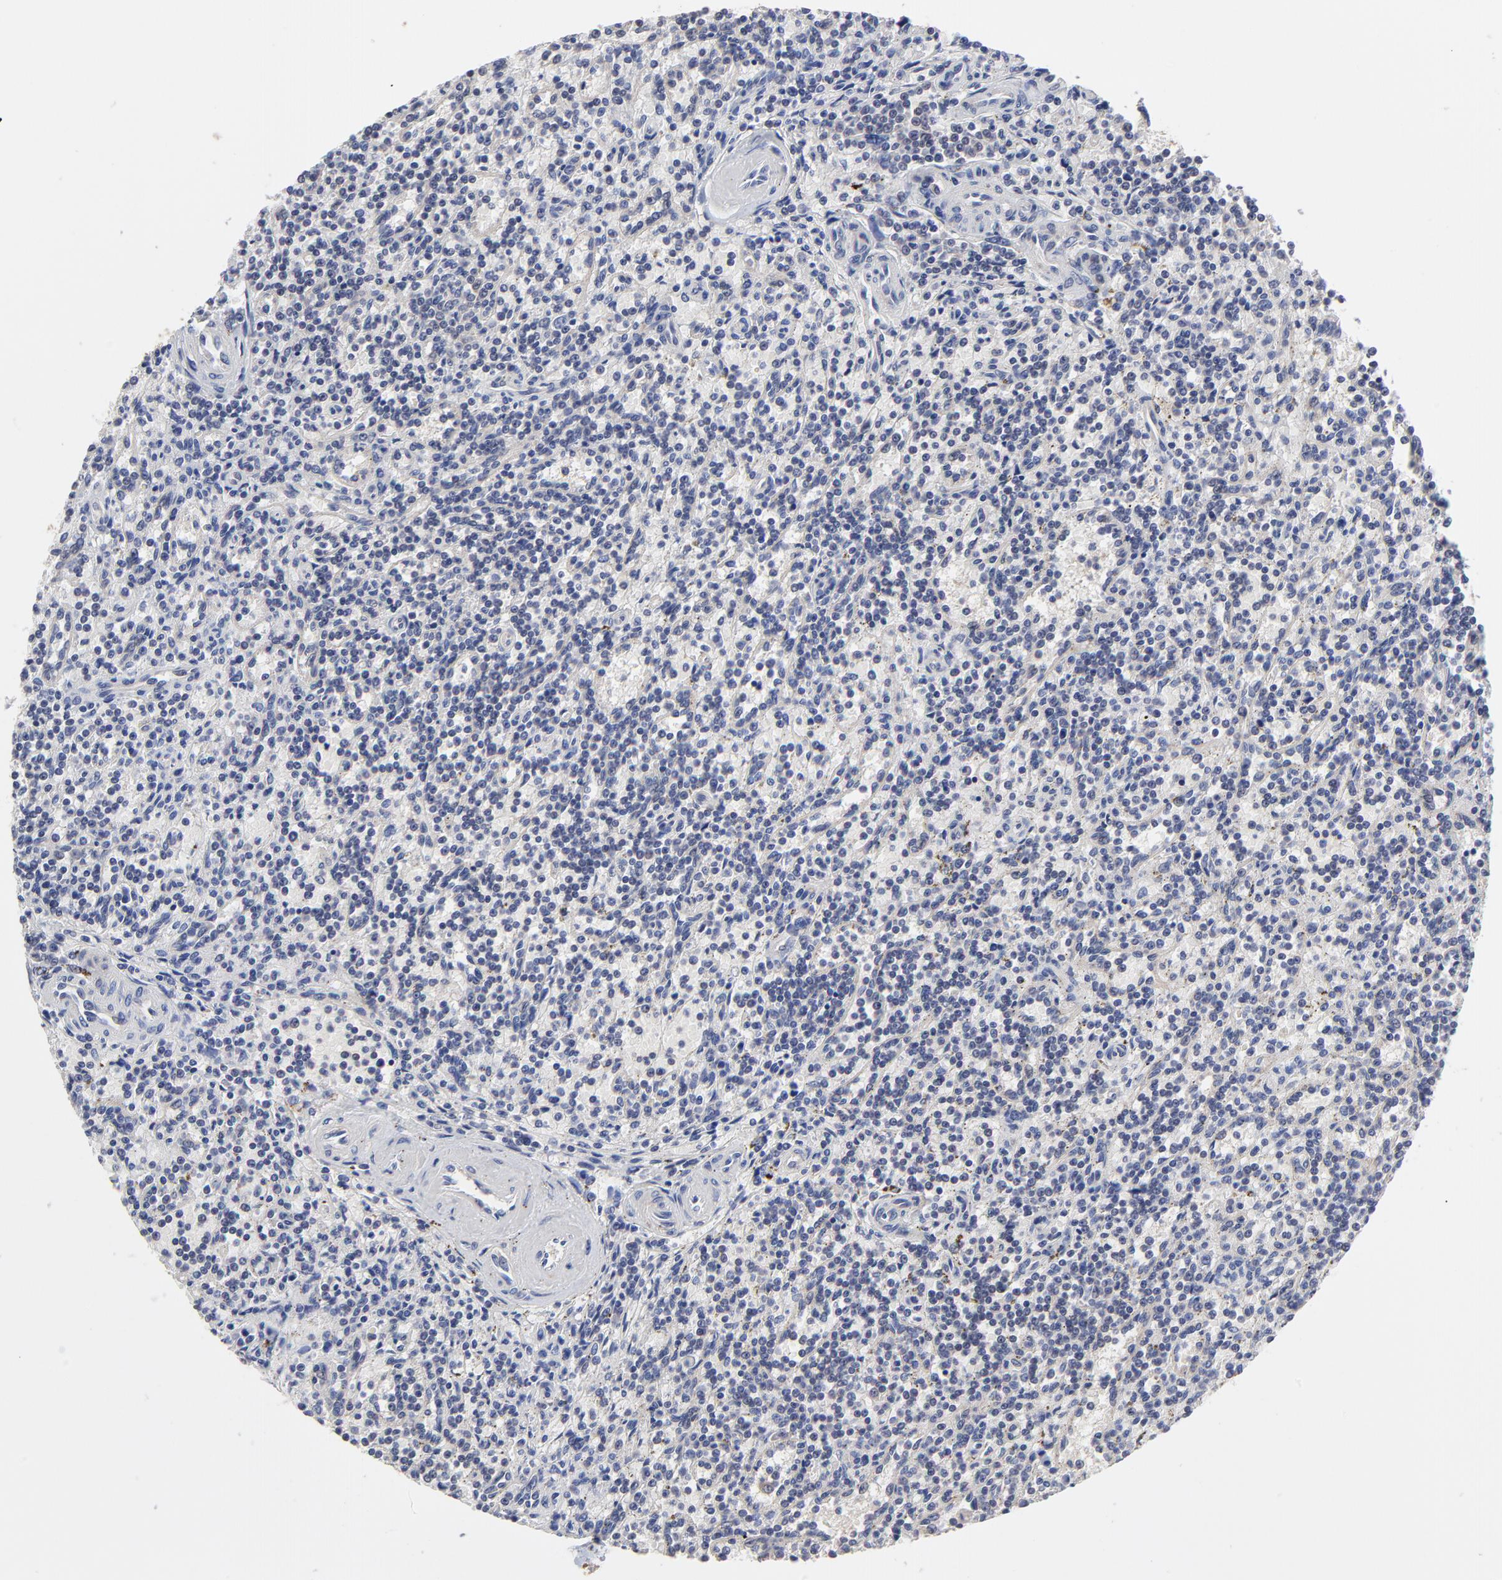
{"staining": {"intensity": "negative", "quantity": "none", "location": "none"}, "tissue": "lymphoma", "cell_type": "Tumor cells", "image_type": "cancer", "snomed": [{"axis": "morphology", "description": "Malignant lymphoma, non-Hodgkin's type, Low grade"}, {"axis": "topography", "description": "Spleen"}], "caption": "Immunohistochemical staining of human low-grade malignant lymphoma, non-Hodgkin's type displays no significant staining in tumor cells.", "gene": "CCT2", "patient": {"sex": "male", "age": 73}}